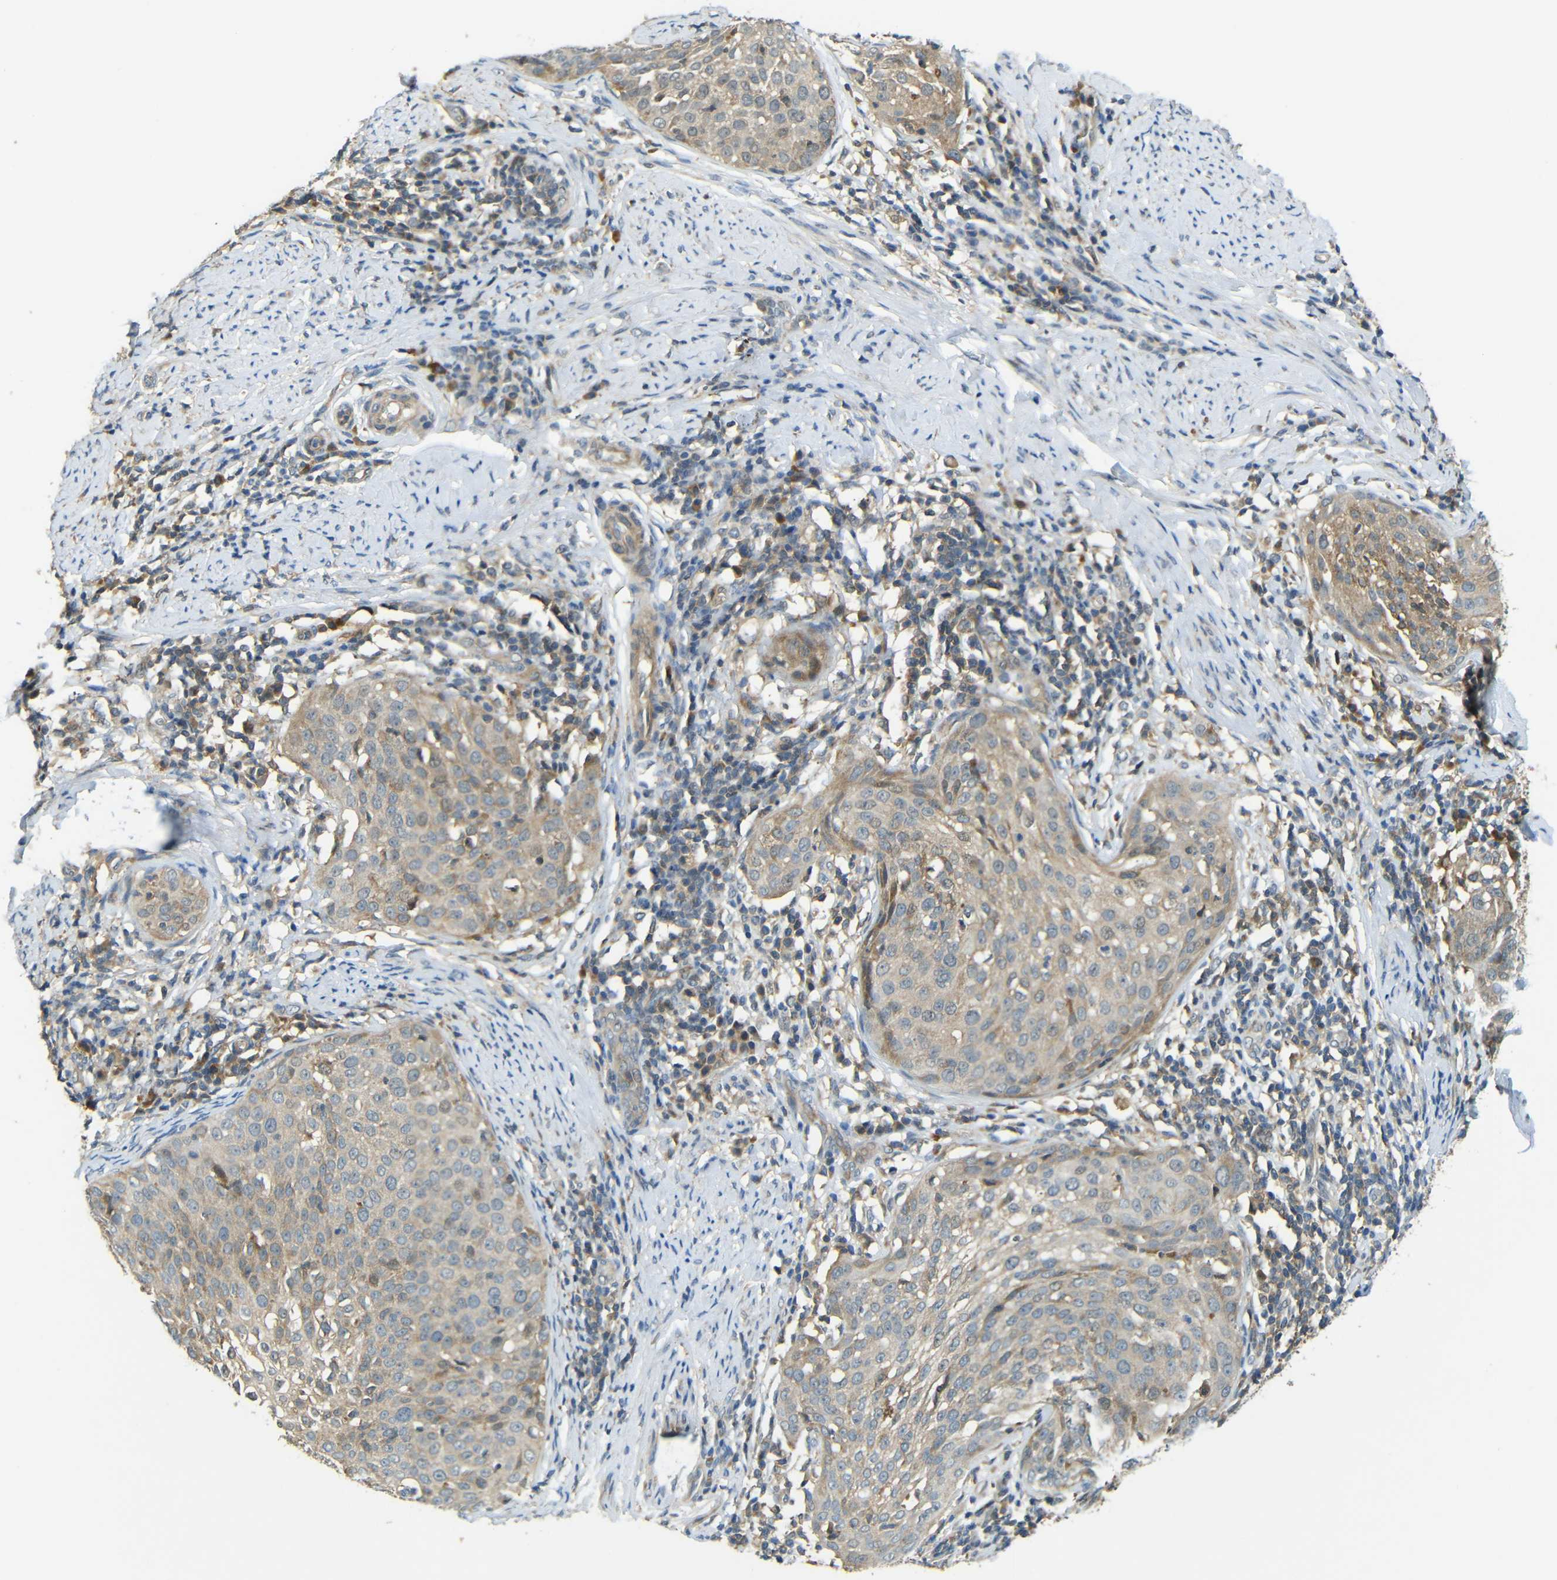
{"staining": {"intensity": "weak", "quantity": ">75%", "location": "cytoplasmic/membranous"}, "tissue": "cervical cancer", "cell_type": "Tumor cells", "image_type": "cancer", "snomed": [{"axis": "morphology", "description": "Squamous cell carcinoma, NOS"}, {"axis": "topography", "description": "Cervix"}], "caption": "Protein staining exhibits weak cytoplasmic/membranous positivity in approximately >75% of tumor cells in squamous cell carcinoma (cervical).", "gene": "FNDC3A", "patient": {"sex": "female", "age": 51}}